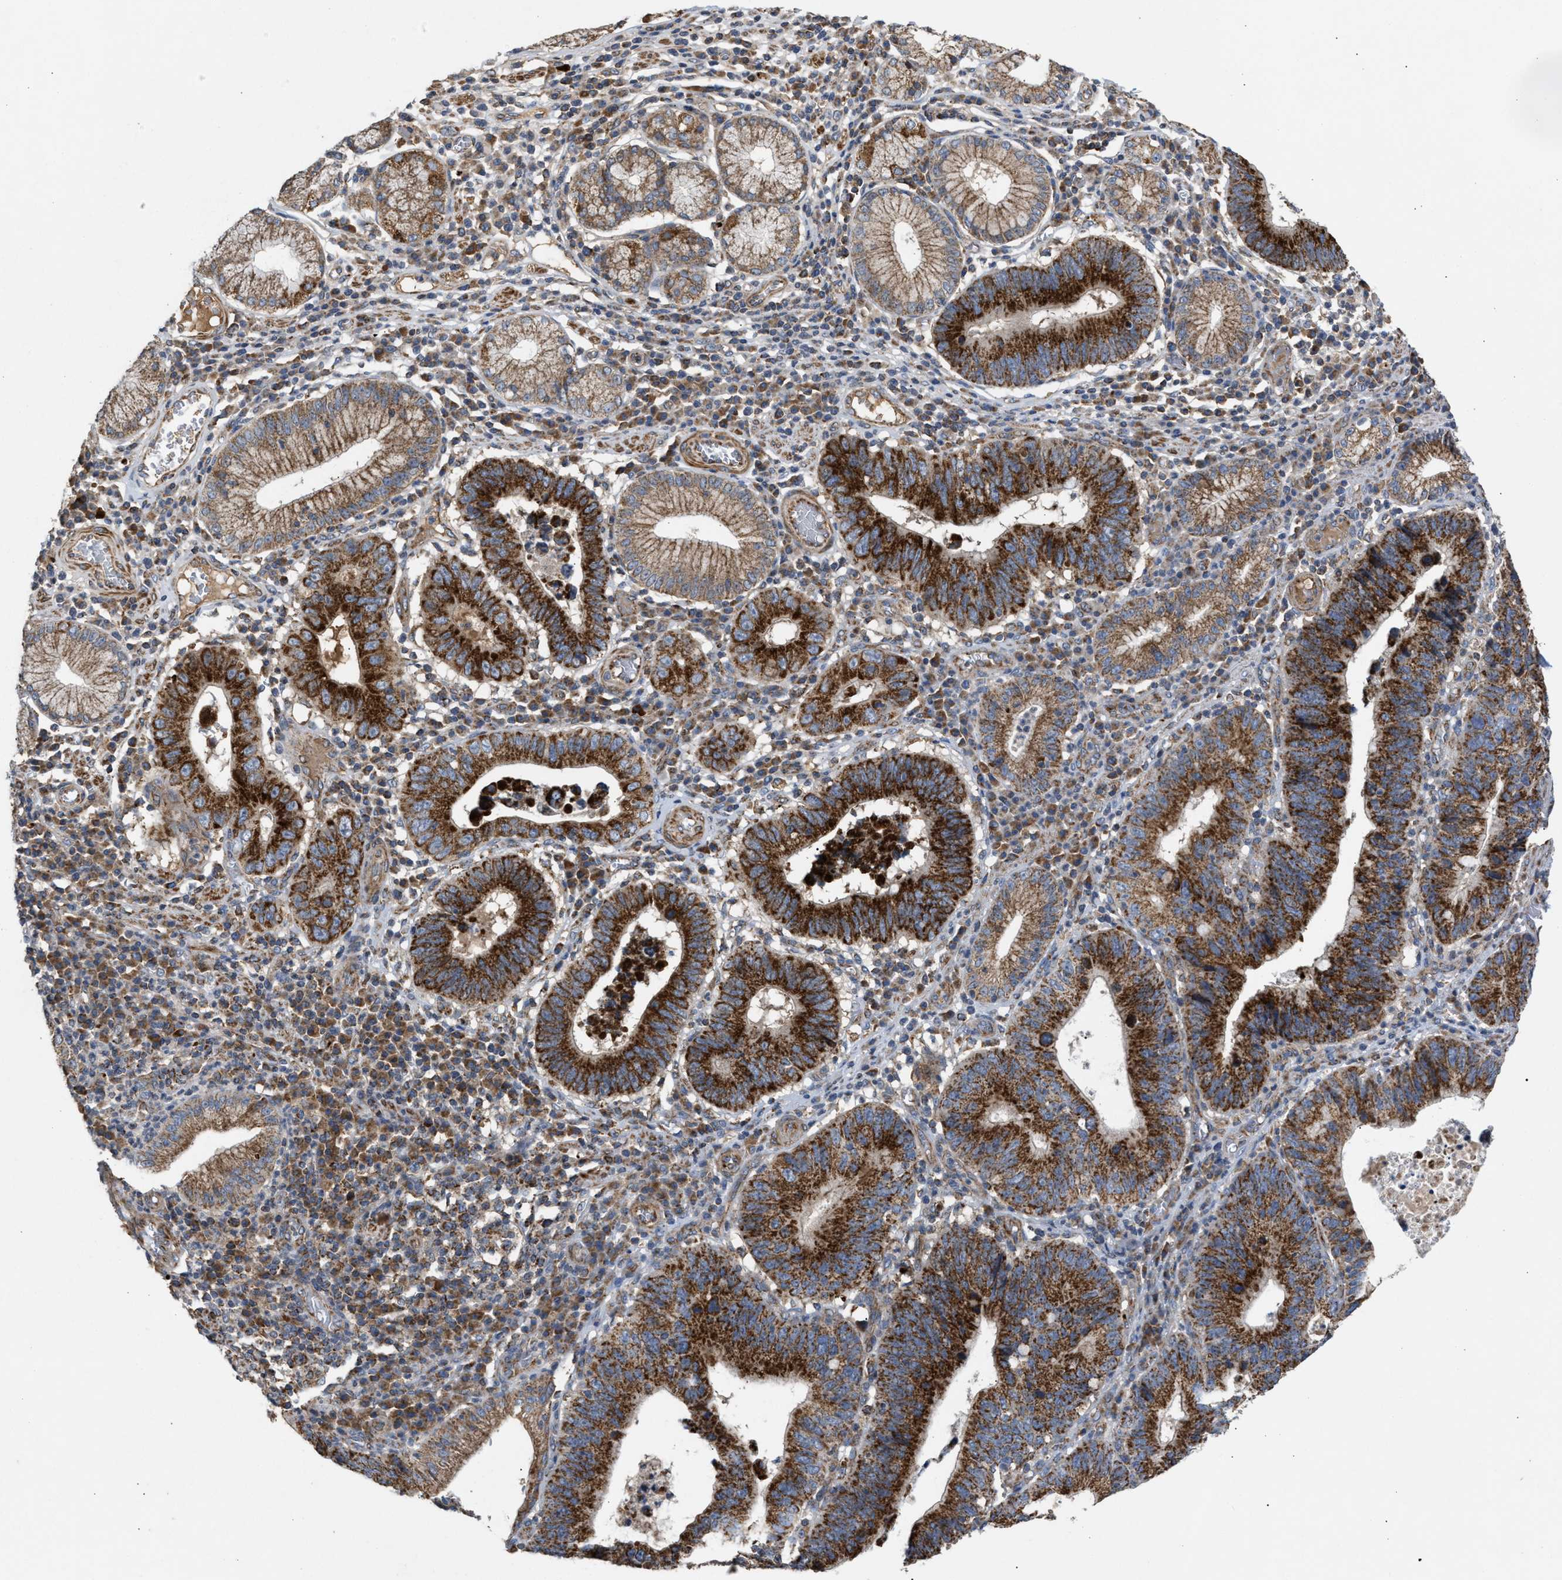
{"staining": {"intensity": "strong", "quantity": ">75%", "location": "cytoplasmic/membranous"}, "tissue": "stomach cancer", "cell_type": "Tumor cells", "image_type": "cancer", "snomed": [{"axis": "morphology", "description": "Adenocarcinoma, NOS"}, {"axis": "topography", "description": "Stomach"}], "caption": "Protein analysis of stomach cancer (adenocarcinoma) tissue exhibits strong cytoplasmic/membranous staining in approximately >75% of tumor cells.", "gene": "TACO1", "patient": {"sex": "male", "age": 59}}